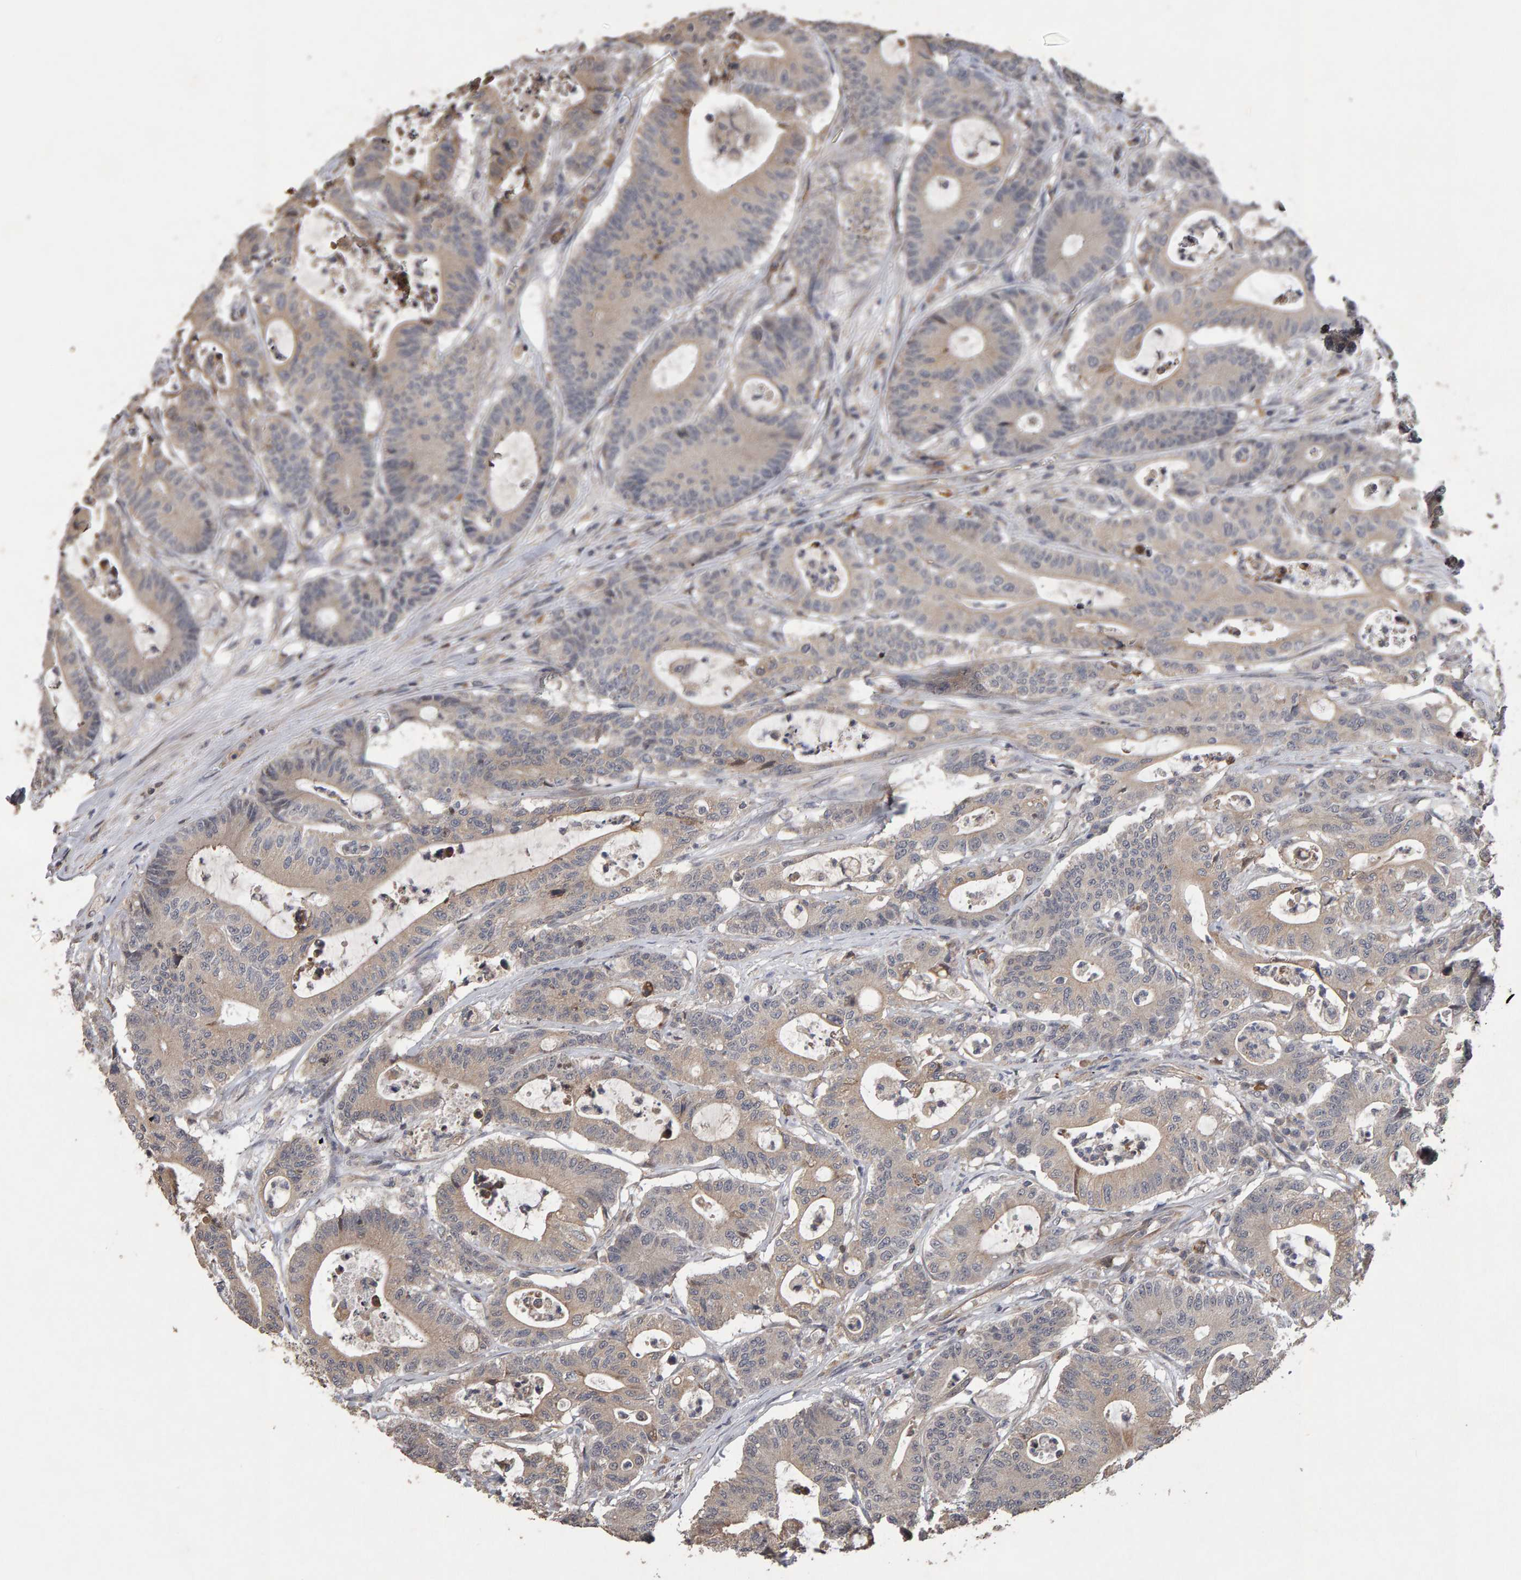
{"staining": {"intensity": "weak", "quantity": "25%-75%", "location": "cytoplasmic/membranous"}, "tissue": "colorectal cancer", "cell_type": "Tumor cells", "image_type": "cancer", "snomed": [{"axis": "morphology", "description": "Adenocarcinoma, NOS"}, {"axis": "topography", "description": "Colon"}], "caption": "Immunohistochemistry of colorectal cancer displays low levels of weak cytoplasmic/membranous positivity in approximately 25%-75% of tumor cells. The staining was performed using DAB (3,3'-diaminobenzidine) to visualize the protein expression in brown, while the nuclei were stained in blue with hematoxylin (Magnification: 20x).", "gene": "COASY", "patient": {"sex": "female", "age": 84}}